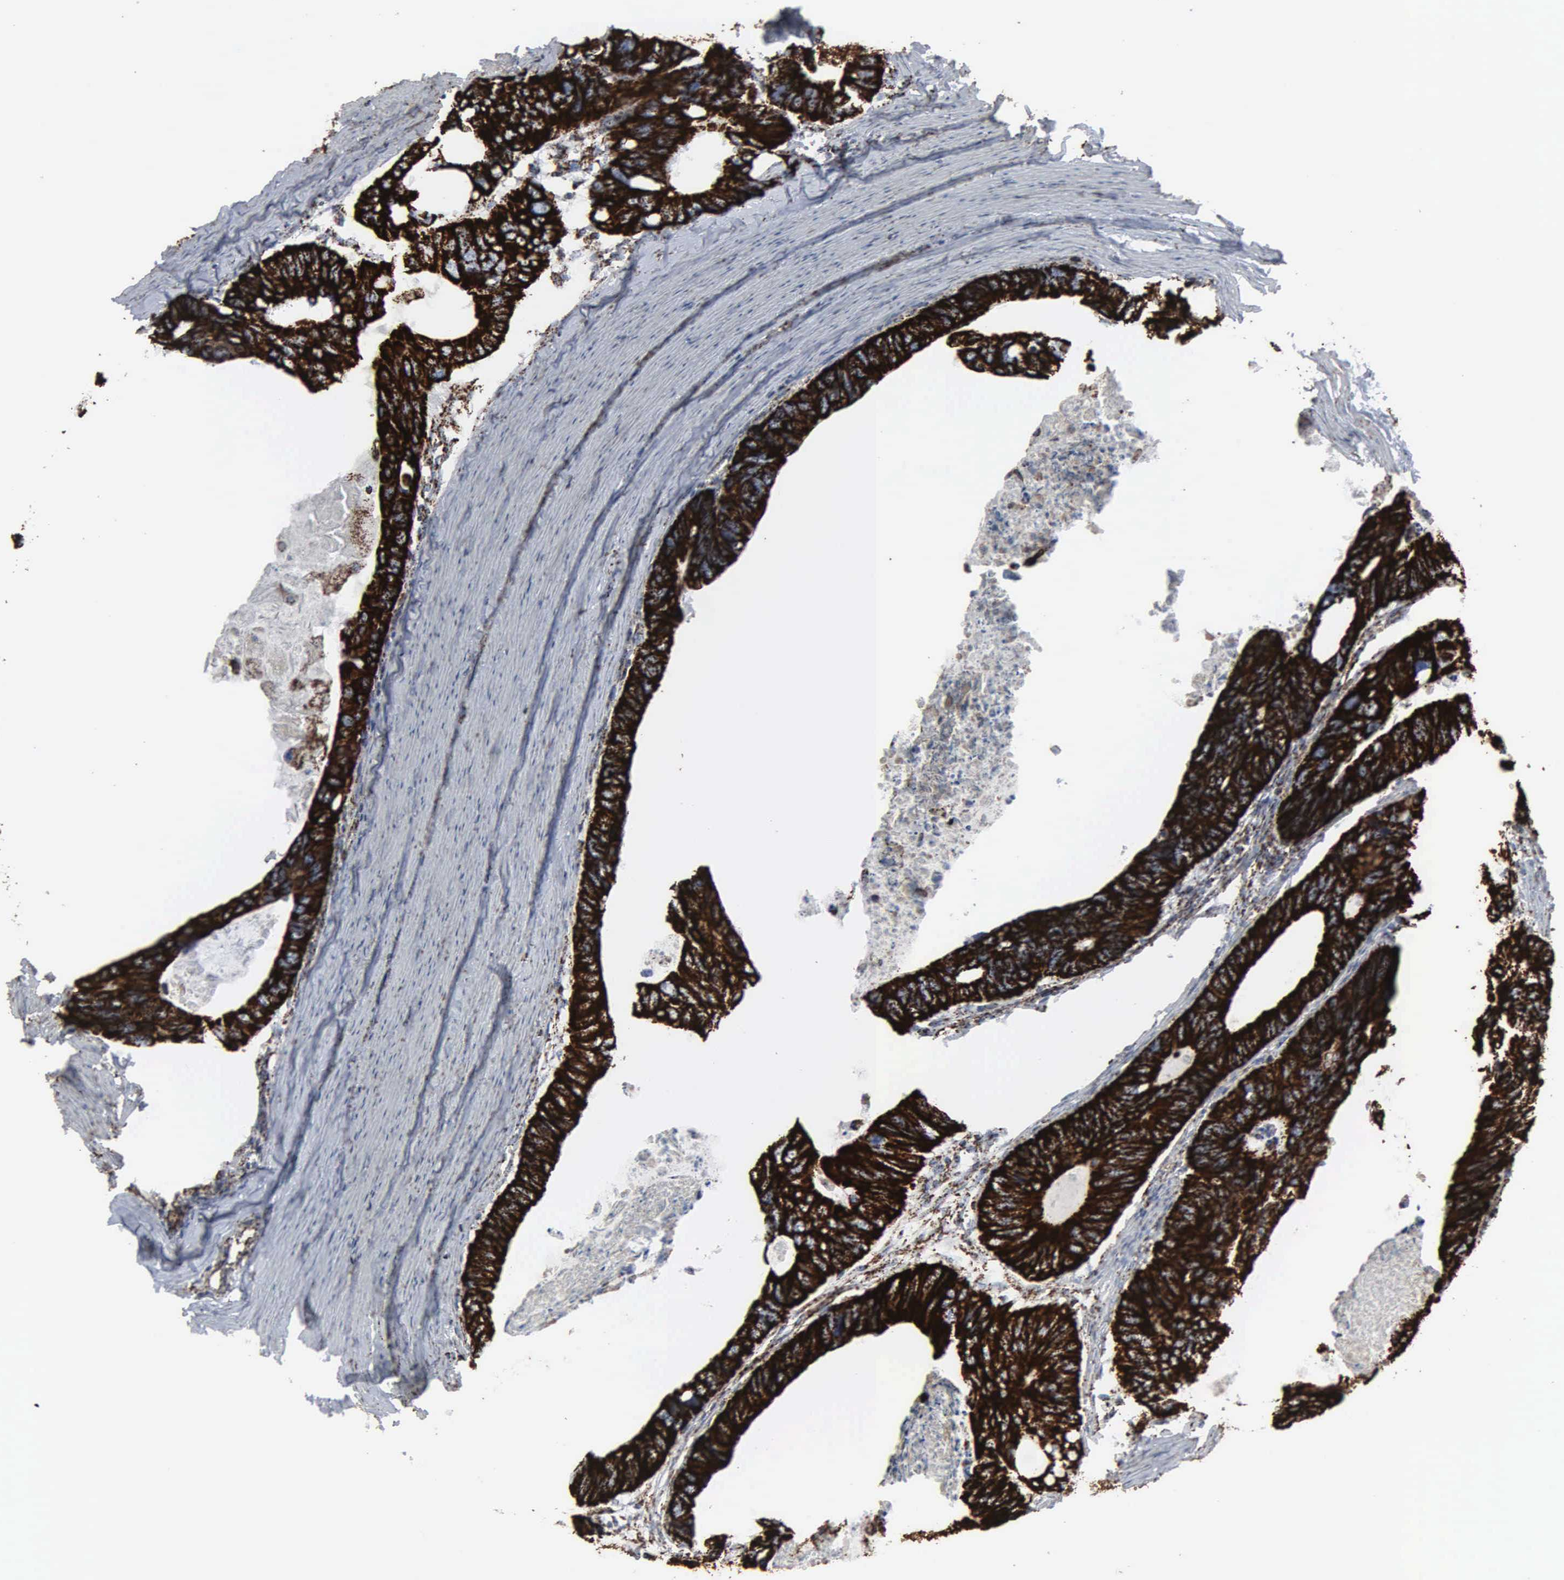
{"staining": {"intensity": "strong", "quantity": ">75%", "location": "cytoplasmic/membranous"}, "tissue": "colorectal cancer", "cell_type": "Tumor cells", "image_type": "cancer", "snomed": [{"axis": "morphology", "description": "Adenocarcinoma, NOS"}, {"axis": "topography", "description": "Colon"}], "caption": "Immunohistochemical staining of adenocarcinoma (colorectal) displays high levels of strong cytoplasmic/membranous protein positivity in about >75% of tumor cells. (brown staining indicates protein expression, while blue staining denotes nuclei).", "gene": "HSPA9", "patient": {"sex": "female", "age": 55}}